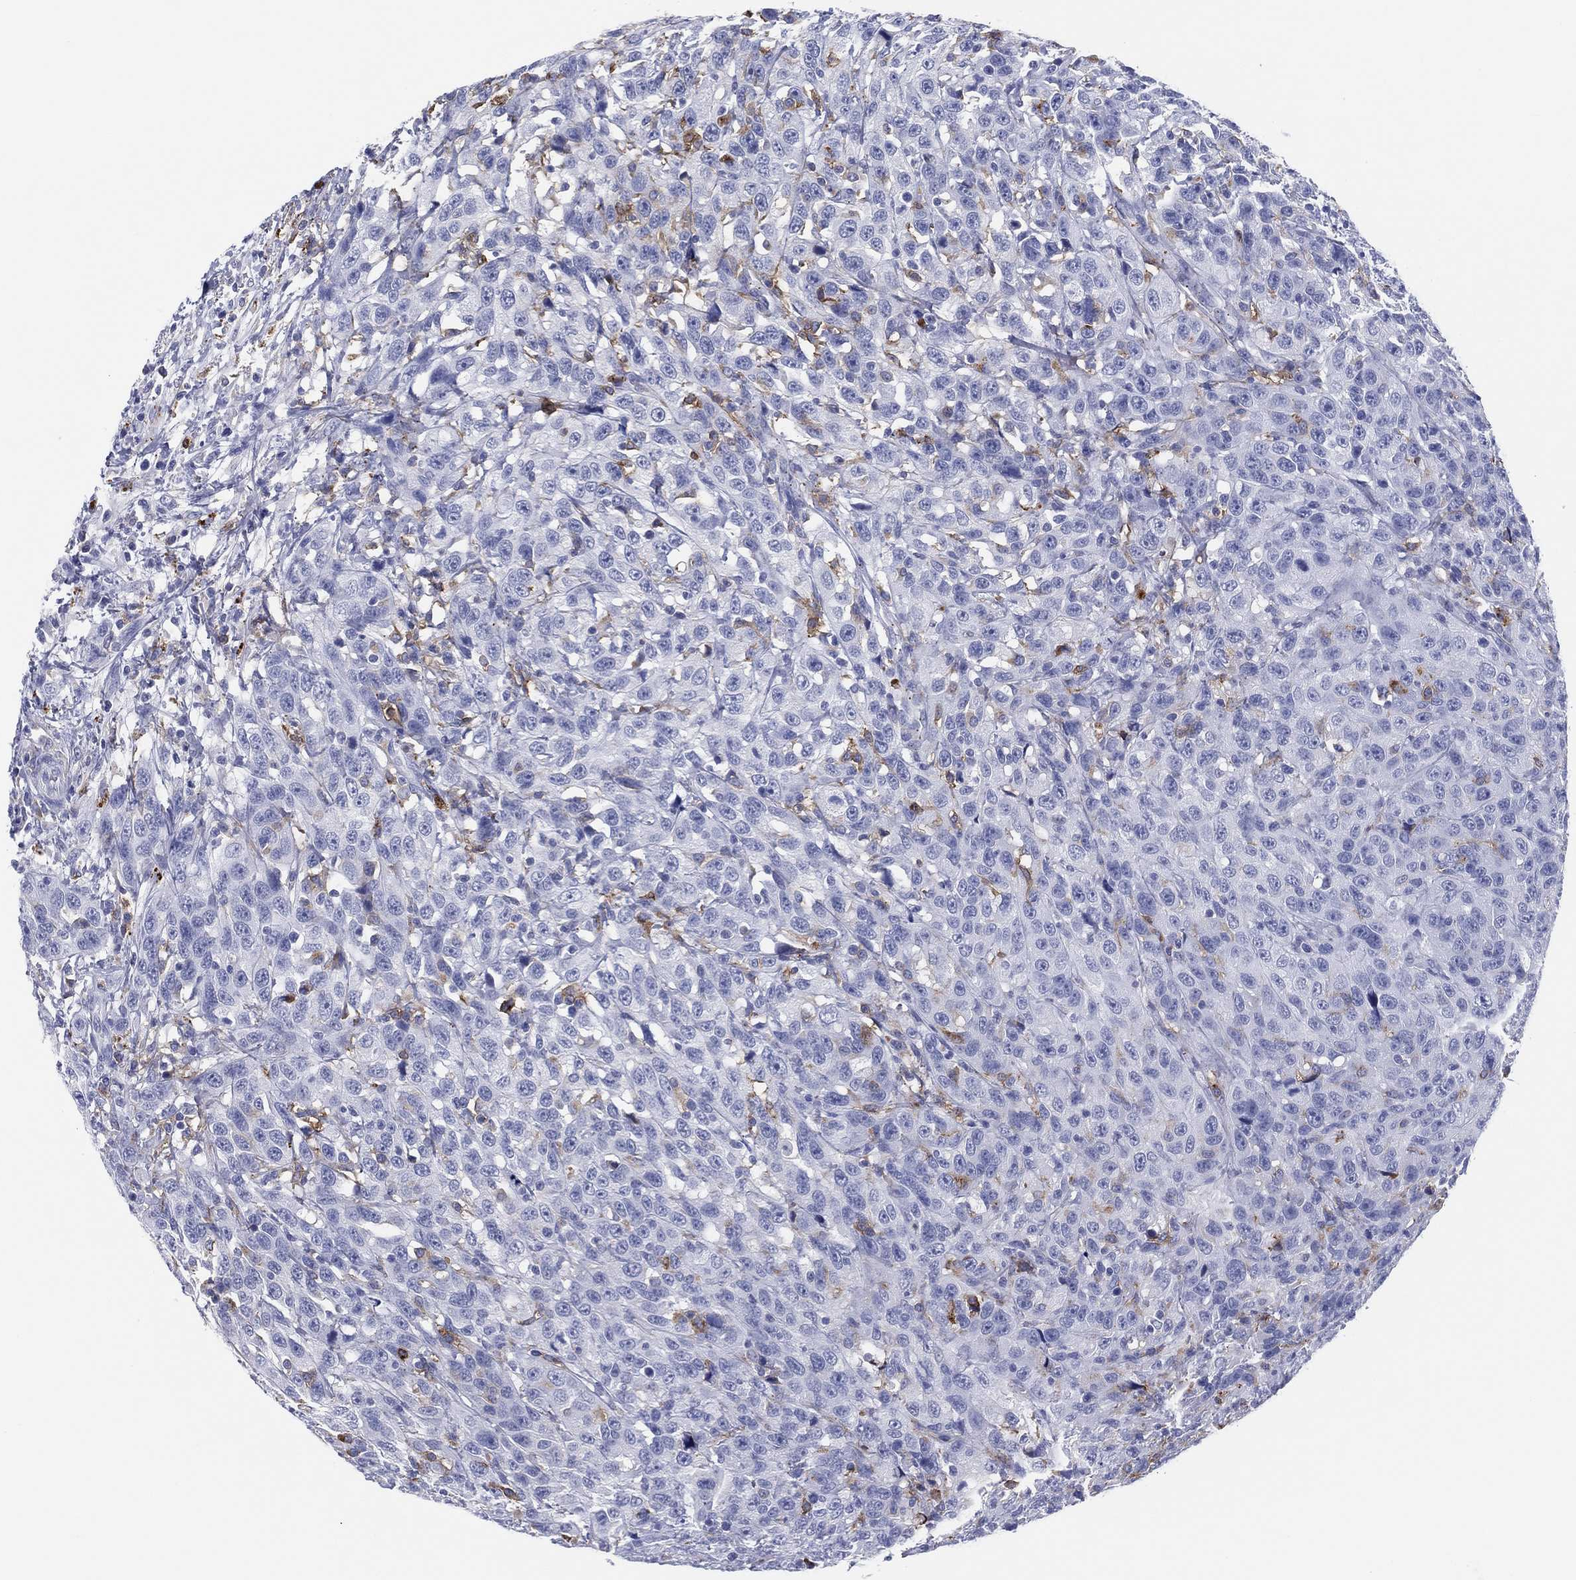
{"staining": {"intensity": "negative", "quantity": "none", "location": "none"}, "tissue": "urothelial cancer", "cell_type": "Tumor cells", "image_type": "cancer", "snomed": [{"axis": "morphology", "description": "Urothelial carcinoma, NOS"}, {"axis": "morphology", "description": "Urothelial carcinoma, High grade"}, {"axis": "topography", "description": "Urinary bladder"}], "caption": "DAB immunohistochemical staining of high-grade urothelial carcinoma demonstrates no significant expression in tumor cells.", "gene": "PLAC8", "patient": {"sex": "female", "age": 73}}